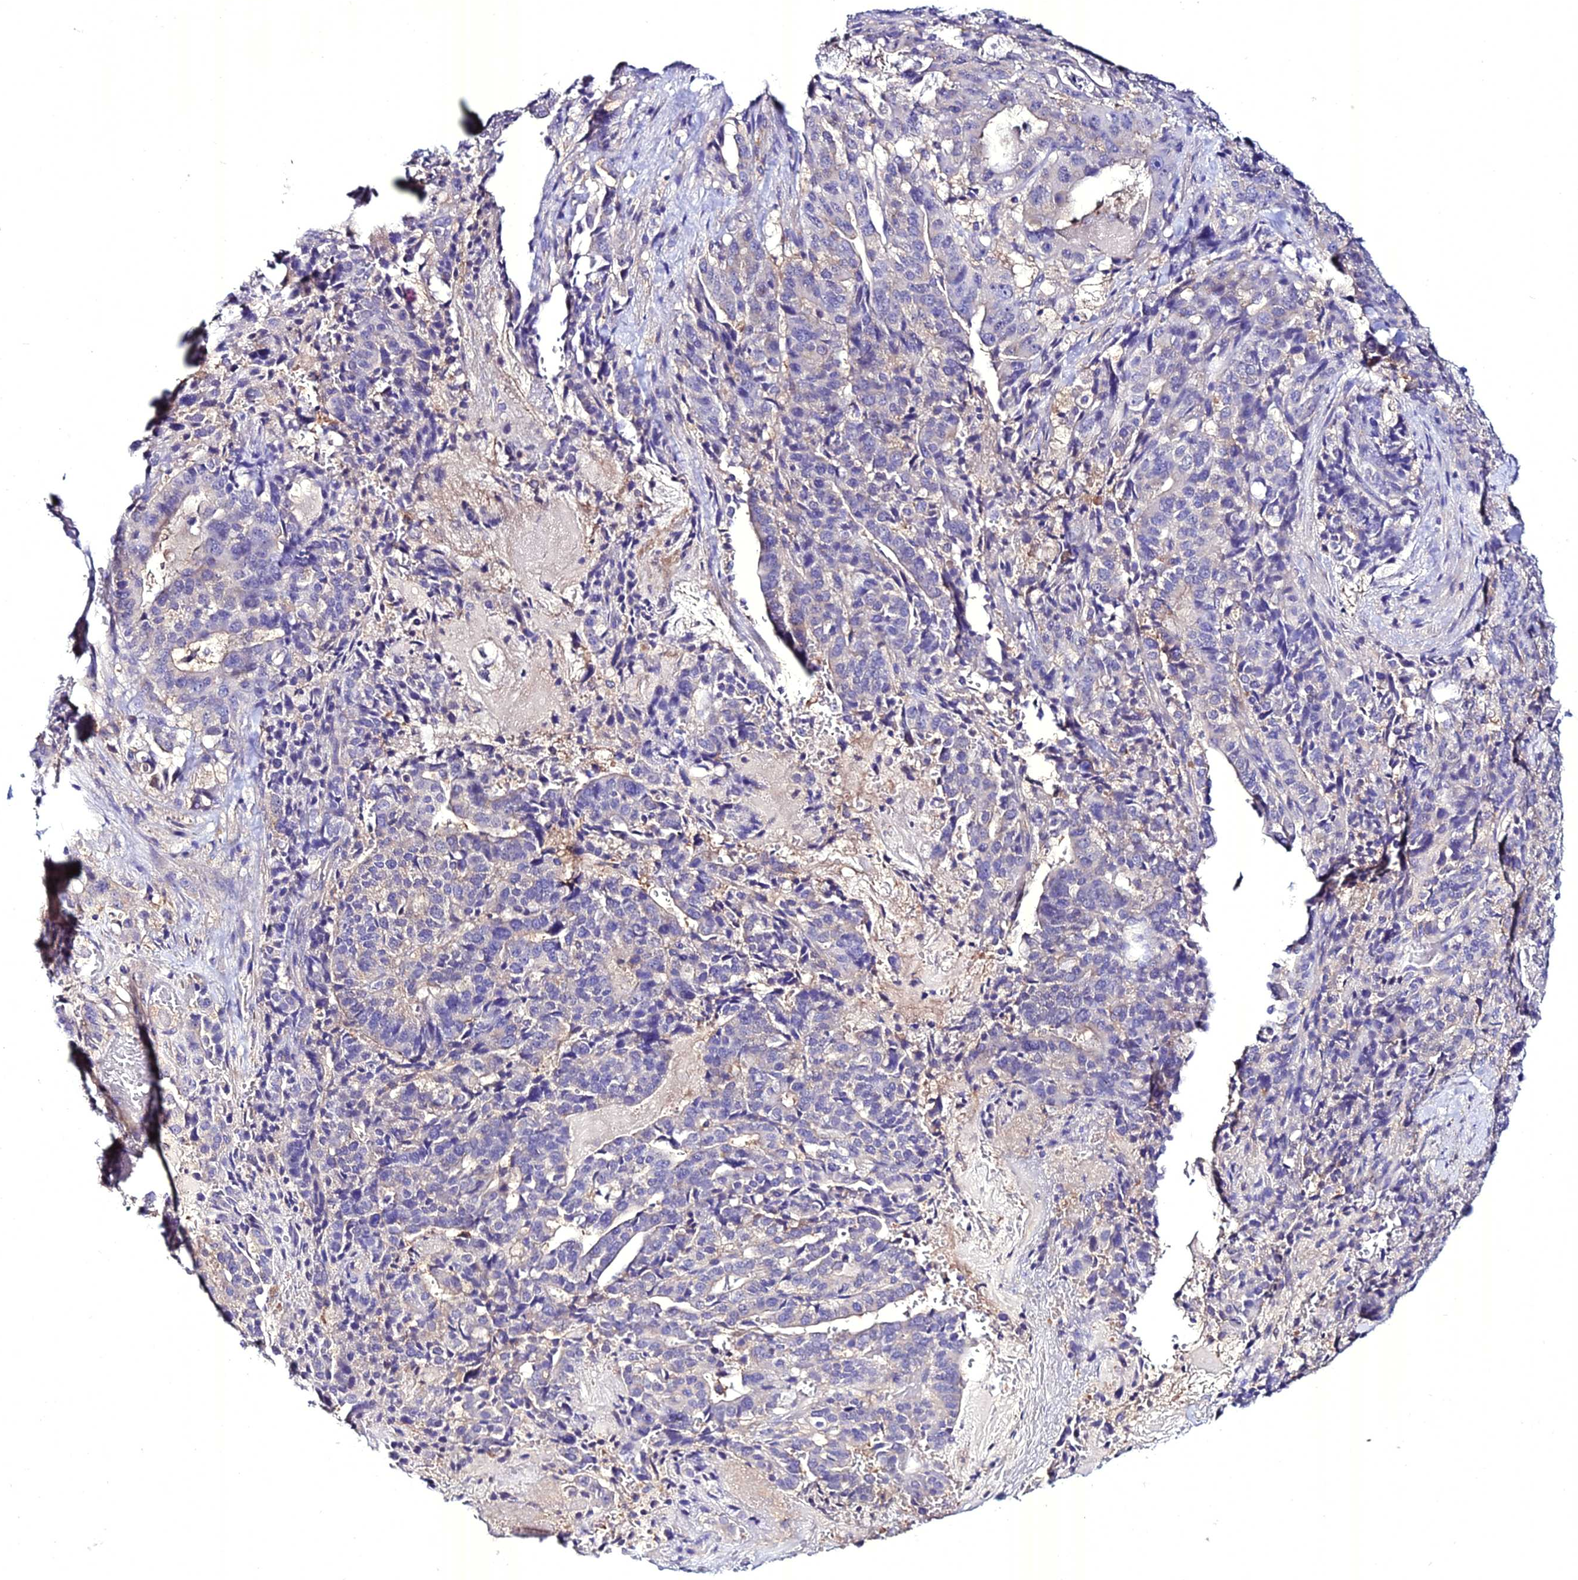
{"staining": {"intensity": "negative", "quantity": "none", "location": "none"}, "tissue": "stomach cancer", "cell_type": "Tumor cells", "image_type": "cancer", "snomed": [{"axis": "morphology", "description": "Adenocarcinoma, NOS"}, {"axis": "topography", "description": "Stomach"}], "caption": "This is an IHC photomicrograph of adenocarcinoma (stomach). There is no positivity in tumor cells.", "gene": "ATG16L2", "patient": {"sex": "male", "age": 48}}